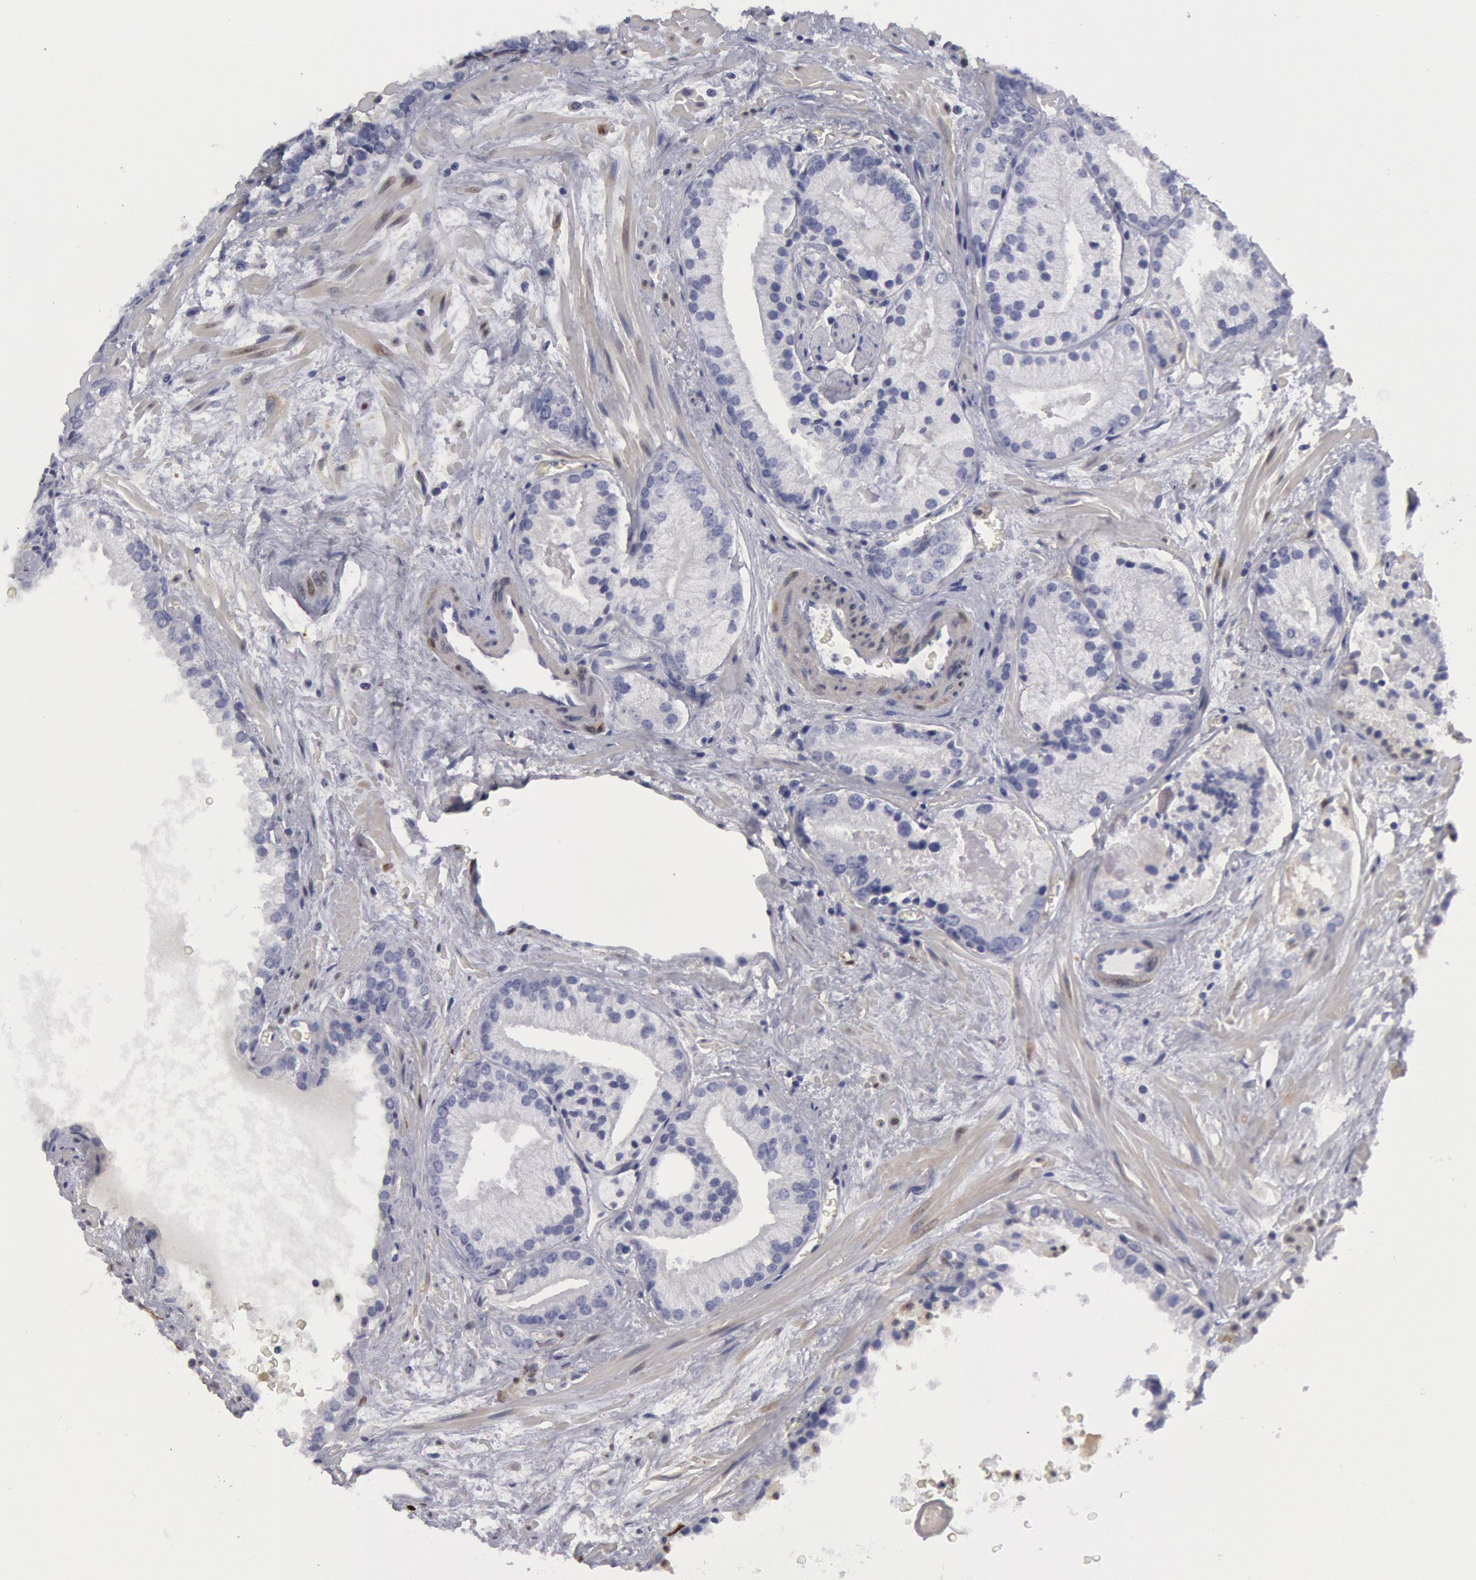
{"staining": {"intensity": "negative", "quantity": "none", "location": "none"}, "tissue": "prostate cancer", "cell_type": "Tumor cells", "image_type": "cancer", "snomed": [{"axis": "morphology", "description": "Adenocarcinoma, Medium grade"}, {"axis": "topography", "description": "Prostate"}], "caption": "IHC of medium-grade adenocarcinoma (prostate) exhibits no expression in tumor cells.", "gene": "FHL1", "patient": {"sex": "male", "age": 70}}